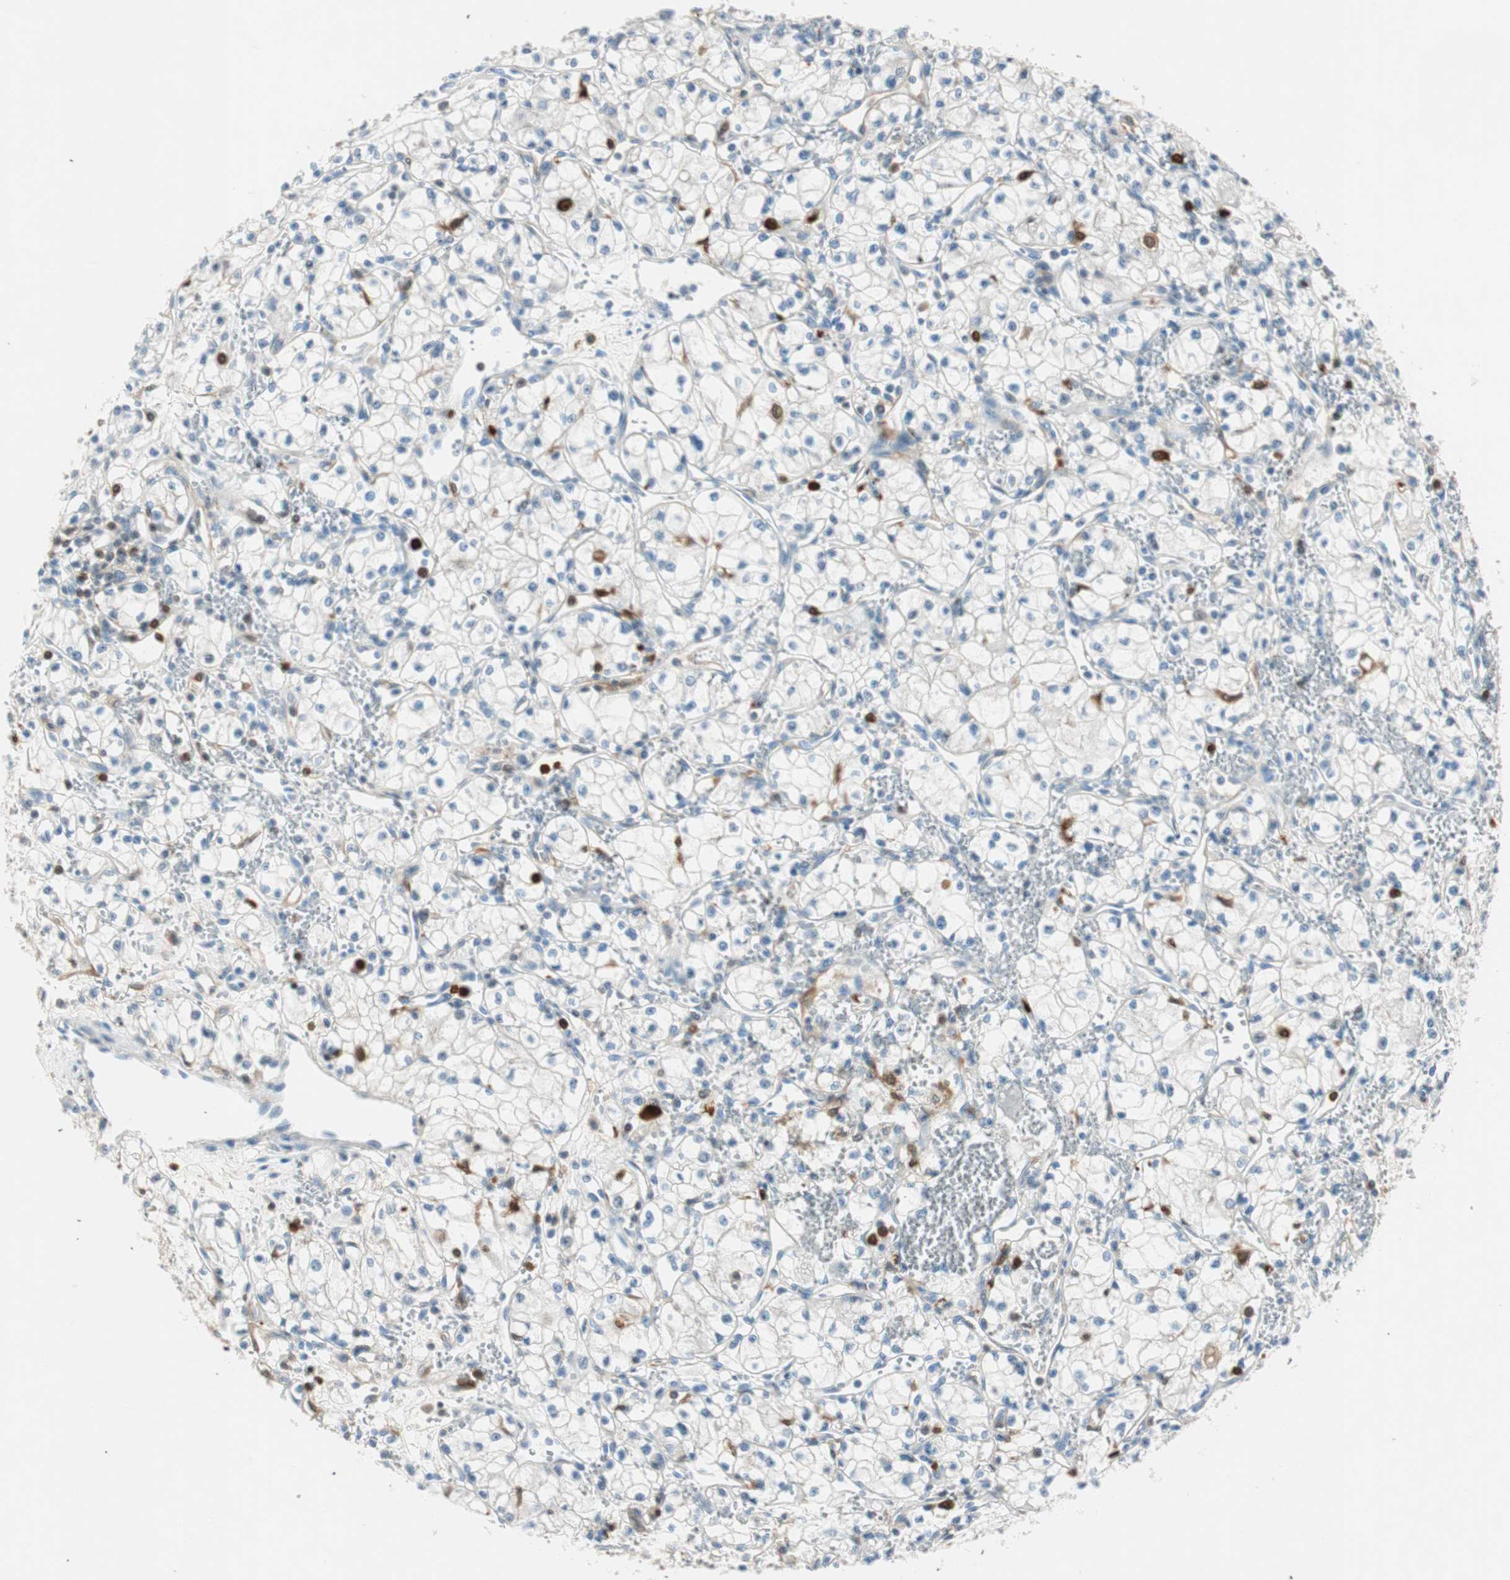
{"staining": {"intensity": "negative", "quantity": "none", "location": "none"}, "tissue": "renal cancer", "cell_type": "Tumor cells", "image_type": "cancer", "snomed": [{"axis": "morphology", "description": "Normal tissue, NOS"}, {"axis": "morphology", "description": "Adenocarcinoma, NOS"}, {"axis": "topography", "description": "Kidney"}], "caption": "Renal cancer stained for a protein using immunohistochemistry shows no positivity tumor cells.", "gene": "COTL1", "patient": {"sex": "male", "age": 59}}